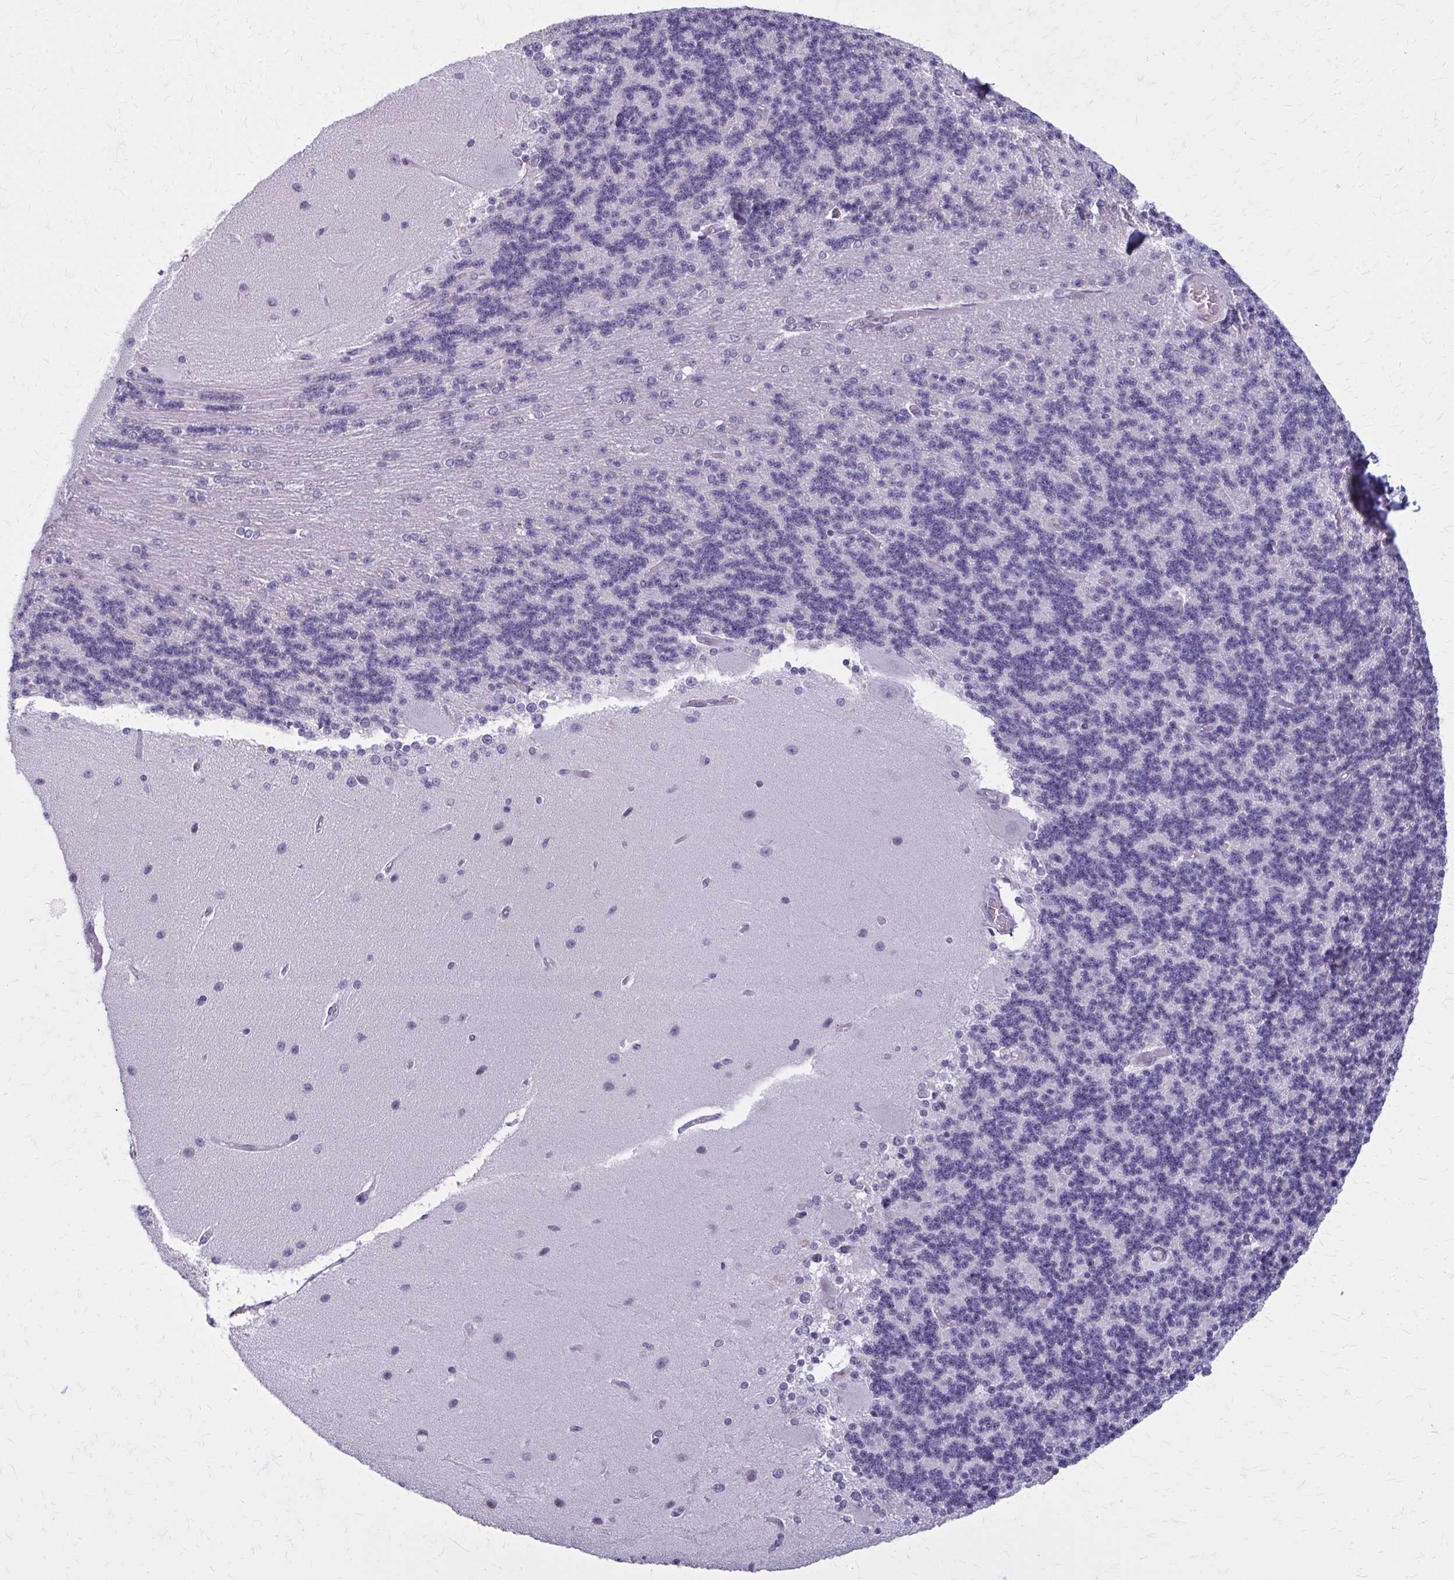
{"staining": {"intensity": "negative", "quantity": "none", "location": "none"}, "tissue": "cerebellum", "cell_type": "Cells in granular layer", "image_type": "normal", "snomed": [{"axis": "morphology", "description": "Normal tissue, NOS"}, {"axis": "topography", "description": "Cerebellum"}], "caption": "DAB immunohistochemical staining of unremarkable human cerebellum demonstrates no significant expression in cells in granular layer.", "gene": "OR4A47", "patient": {"sex": "female", "age": 54}}